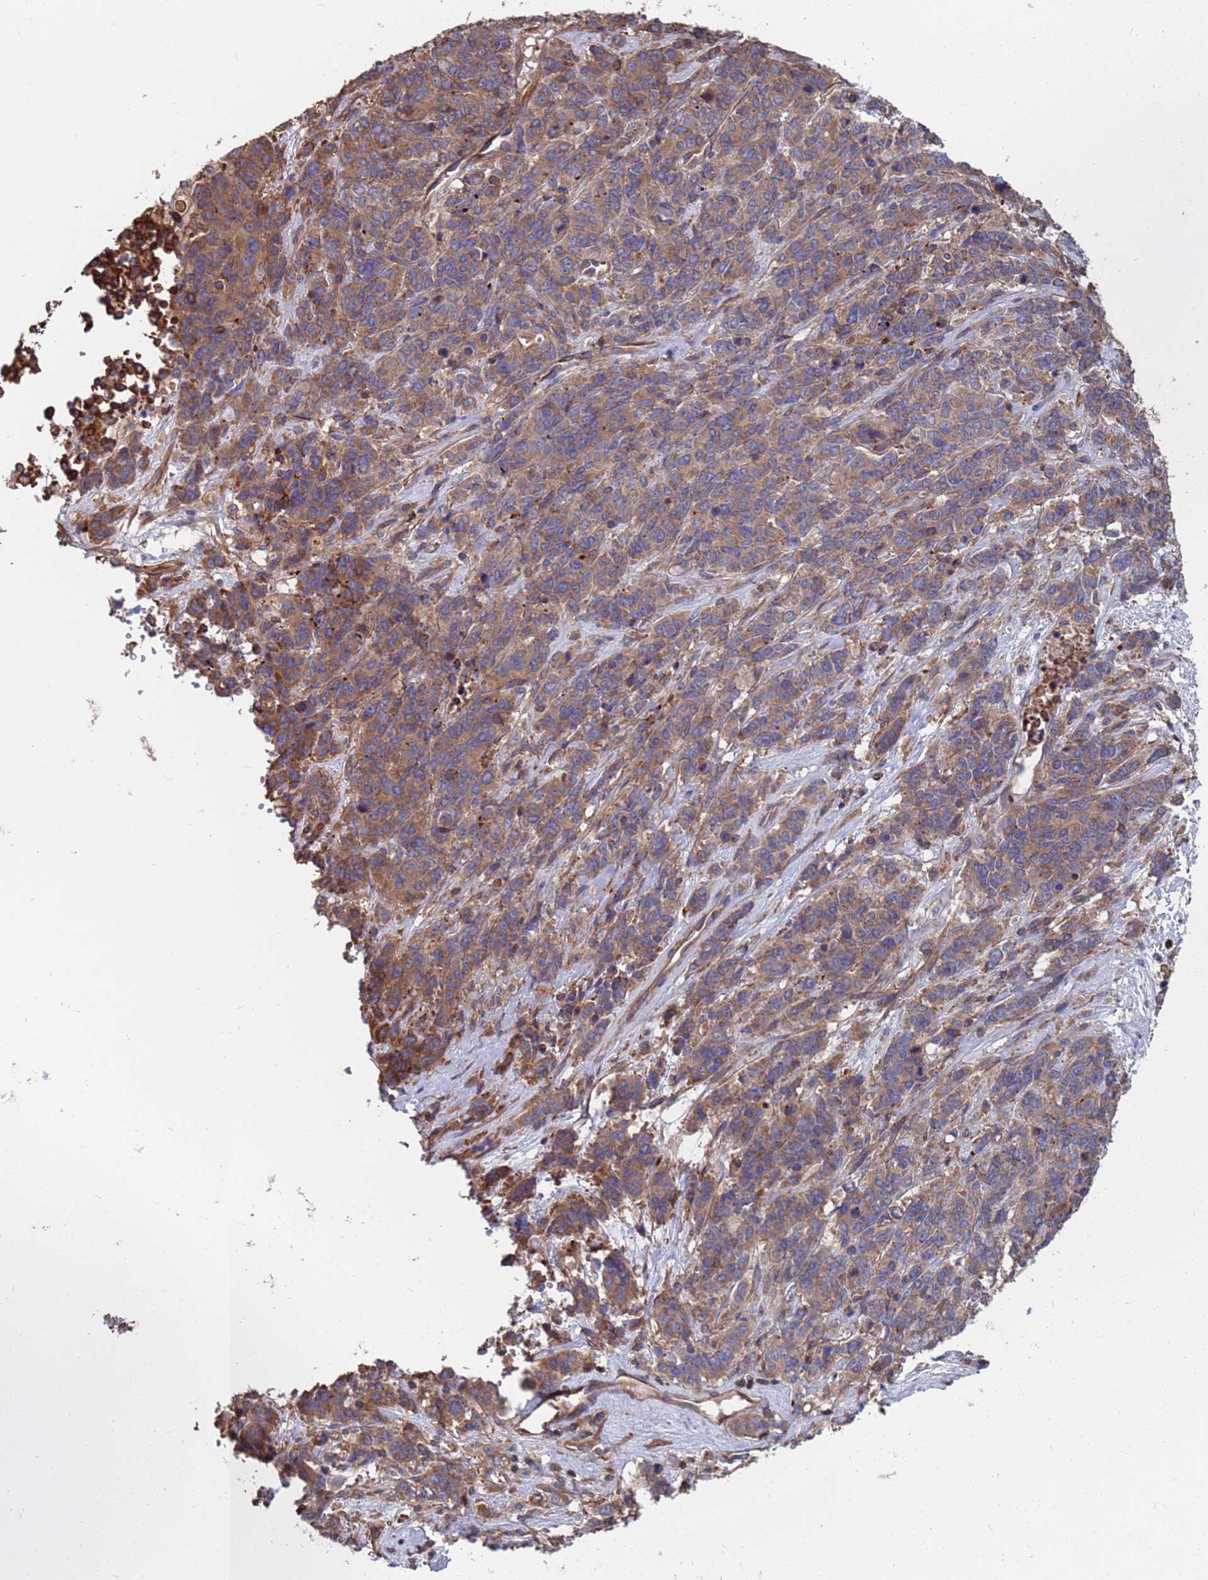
{"staining": {"intensity": "moderate", "quantity": ">75%", "location": "cytoplasmic/membranous"}, "tissue": "cervical cancer", "cell_type": "Tumor cells", "image_type": "cancer", "snomed": [{"axis": "morphology", "description": "Squamous cell carcinoma, NOS"}, {"axis": "topography", "description": "Cervix"}], "caption": "Tumor cells exhibit medium levels of moderate cytoplasmic/membranous staining in about >75% of cells in human cervical squamous cell carcinoma. The staining is performed using DAB brown chromogen to label protein expression. The nuclei are counter-stained blue using hematoxylin.", "gene": "PYCR1", "patient": {"sex": "female", "age": 60}}